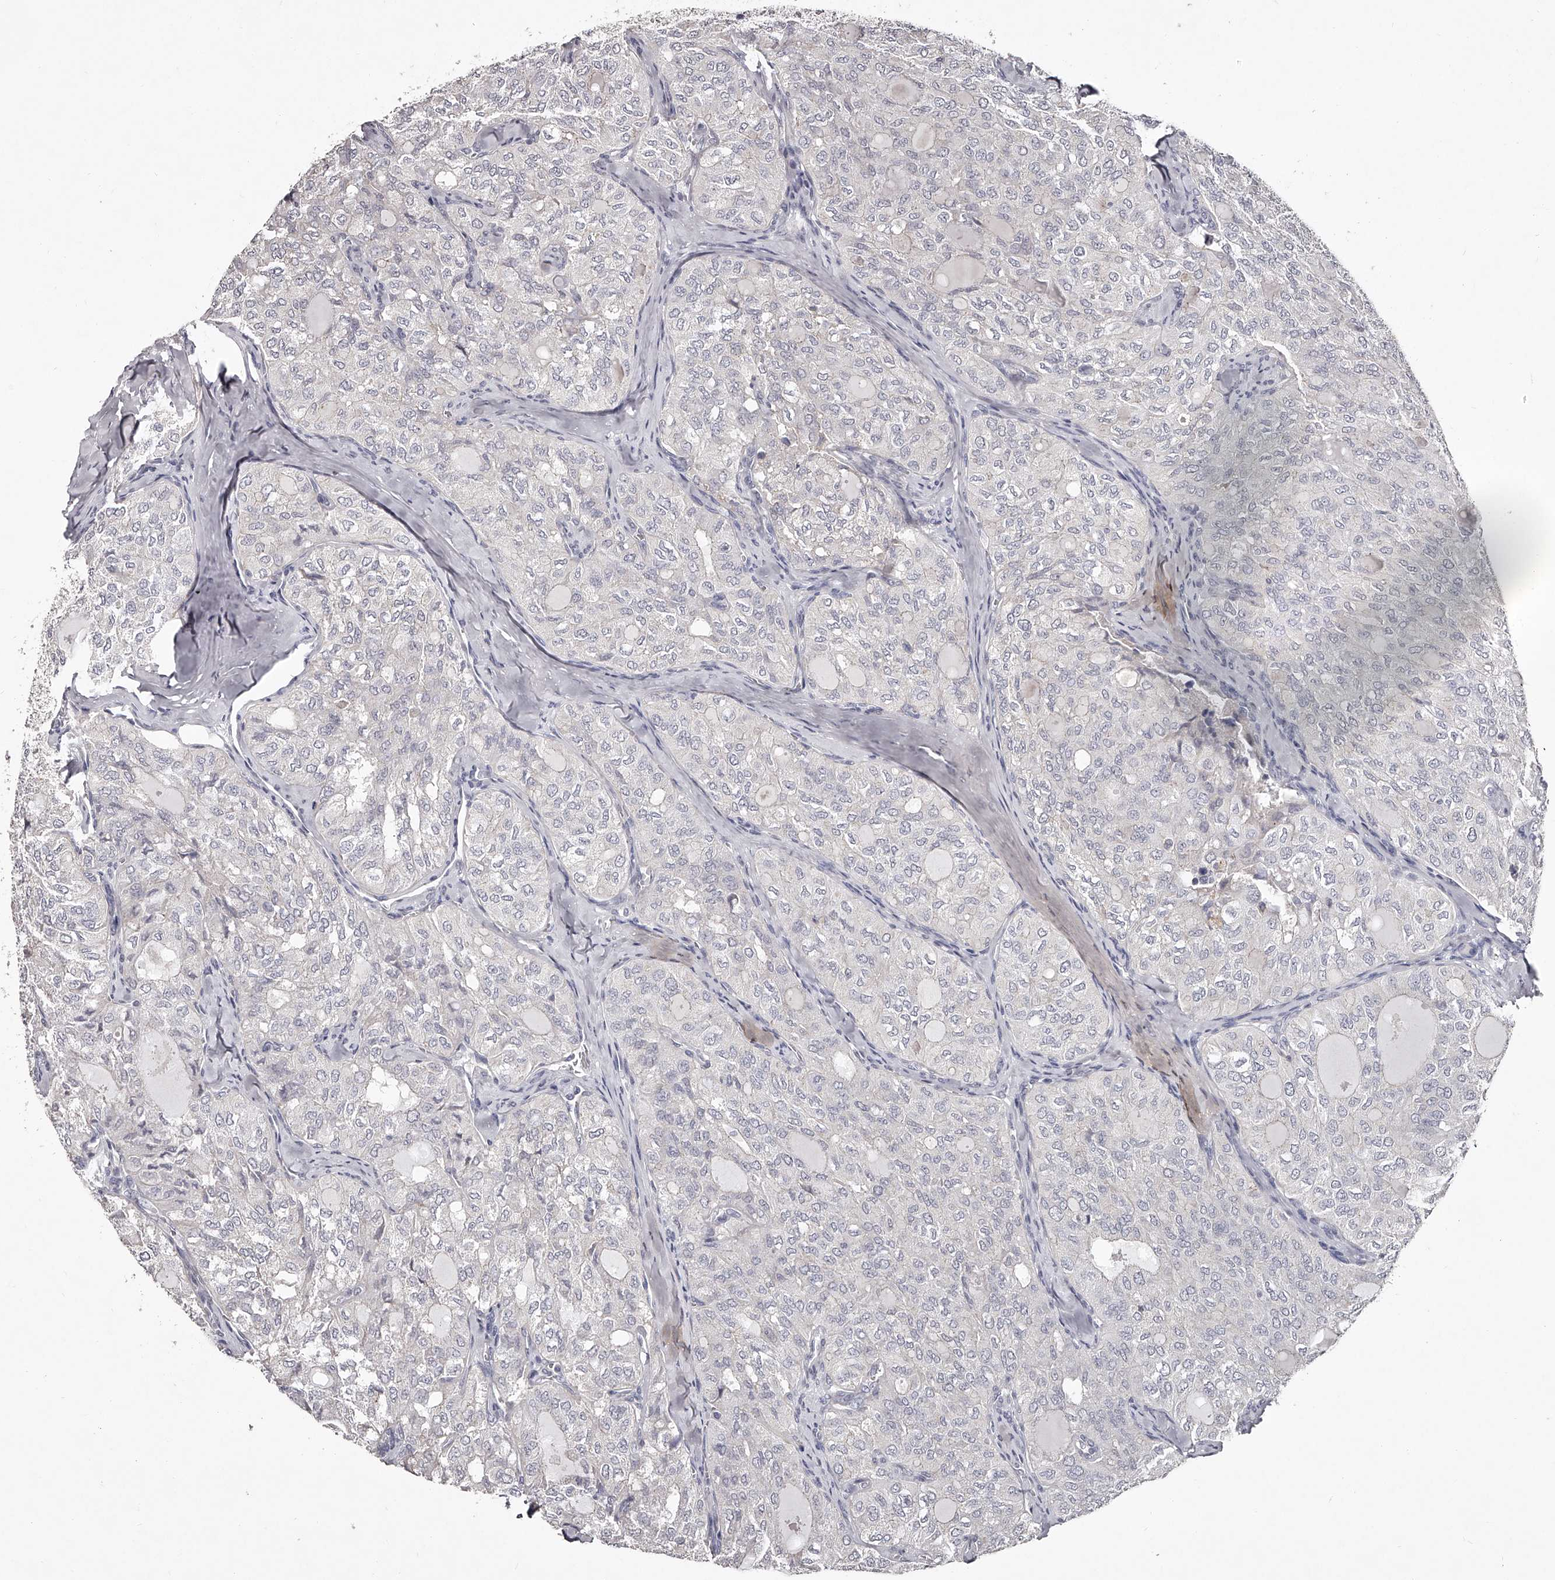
{"staining": {"intensity": "negative", "quantity": "none", "location": "none"}, "tissue": "thyroid cancer", "cell_type": "Tumor cells", "image_type": "cancer", "snomed": [{"axis": "morphology", "description": "Follicular adenoma carcinoma, NOS"}, {"axis": "topography", "description": "Thyroid gland"}], "caption": "An IHC photomicrograph of follicular adenoma carcinoma (thyroid) is shown. There is no staining in tumor cells of follicular adenoma carcinoma (thyroid).", "gene": "NT5DC1", "patient": {"sex": "male", "age": 75}}